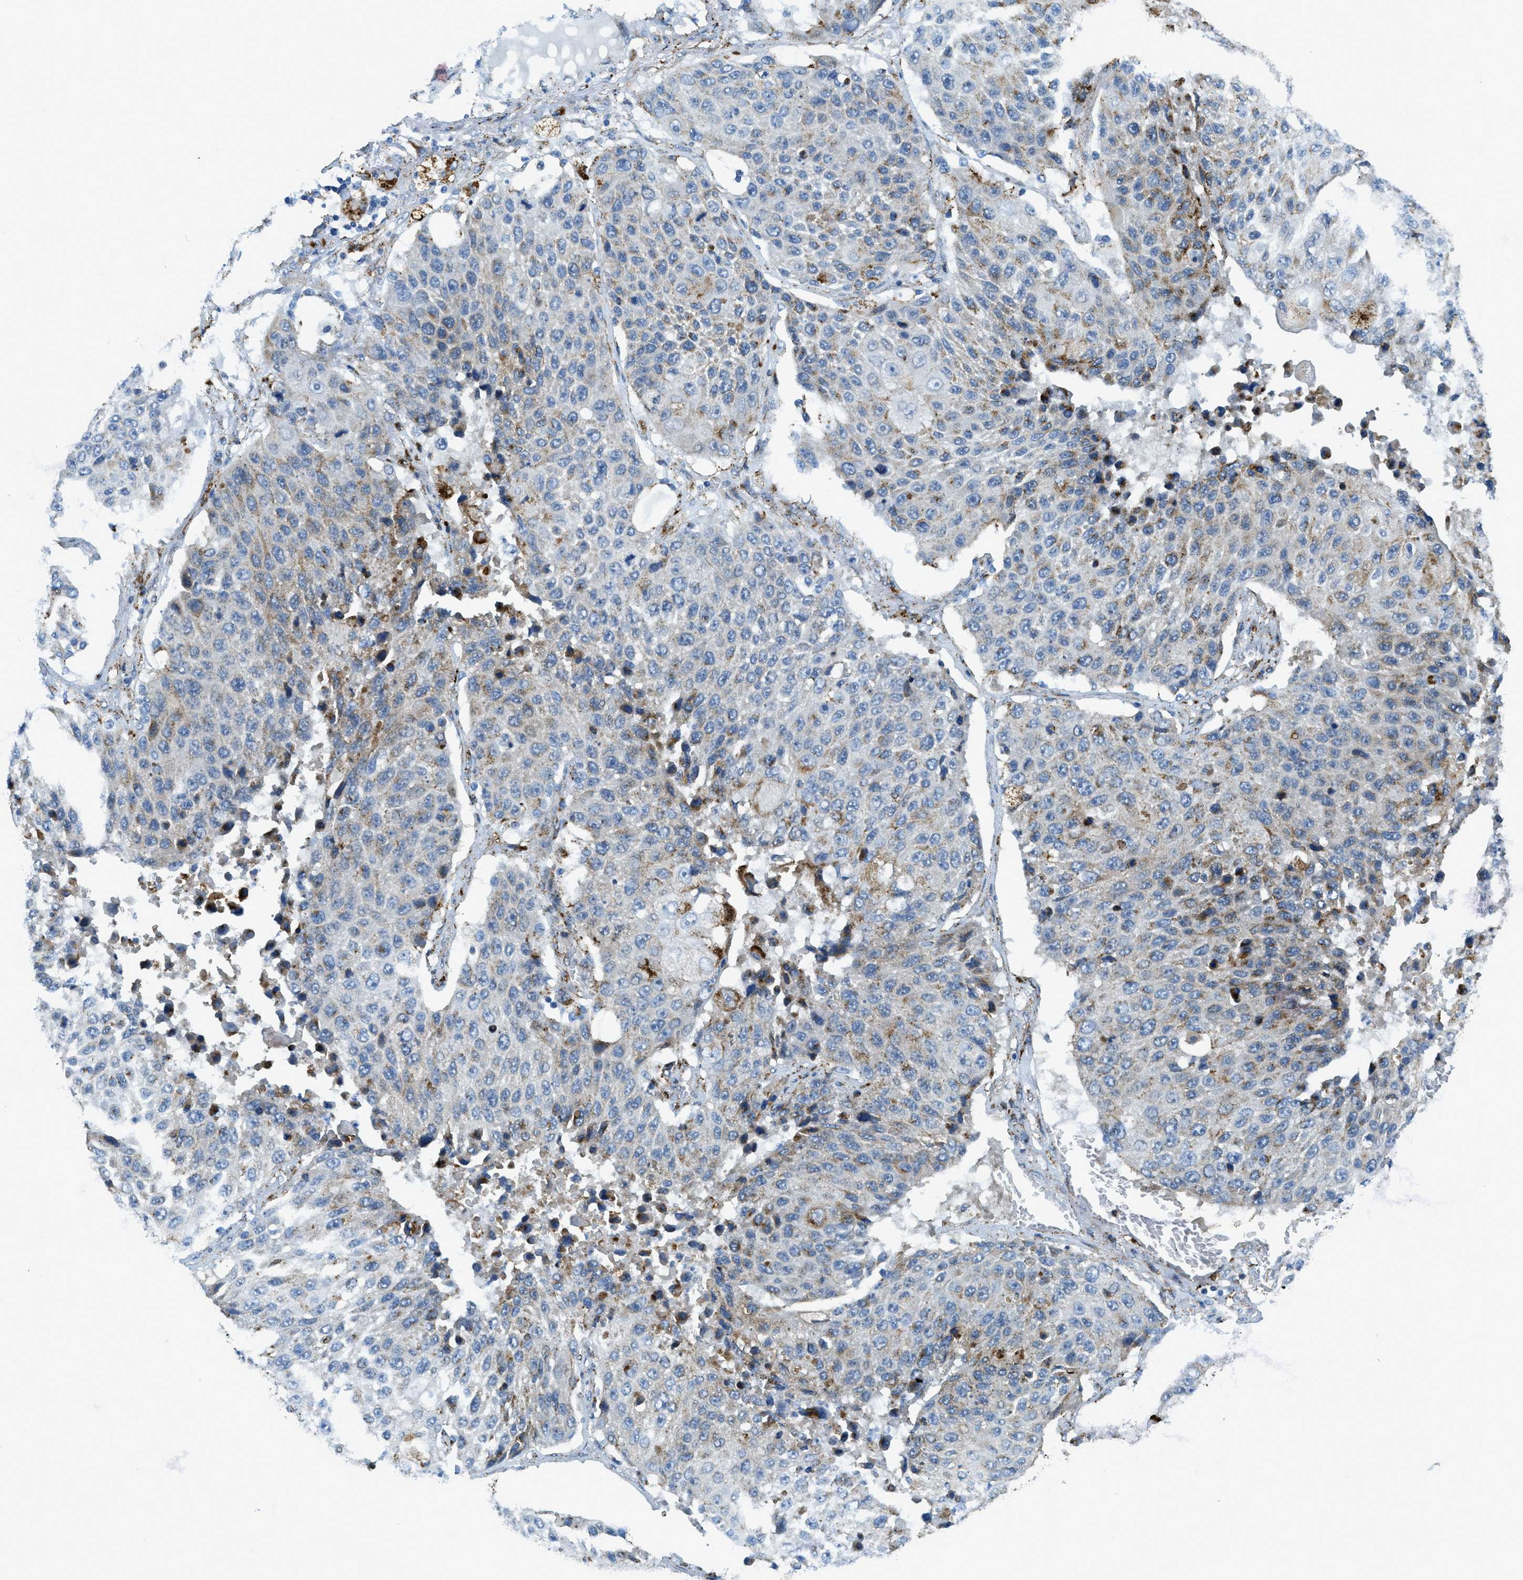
{"staining": {"intensity": "moderate", "quantity": "25%-75%", "location": "cytoplasmic/membranous"}, "tissue": "lung cancer", "cell_type": "Tumor cells", "image_type": "cancer", "snomed": [{"axis": "morphology", "description": "Squamous cell carcinoma, NOS"}, {"axis": "topography", "description": "Lung"}], "caption": "Lung cancer (squamous cell carcinoma) was stained to show a protein in brown. There is medium levels of moderate cytoplasmic/membranous expression in approximately 25%-75% of tumor cells.", "gene": "SCARB2", "patient": {"sex": "male", "age": 61}}